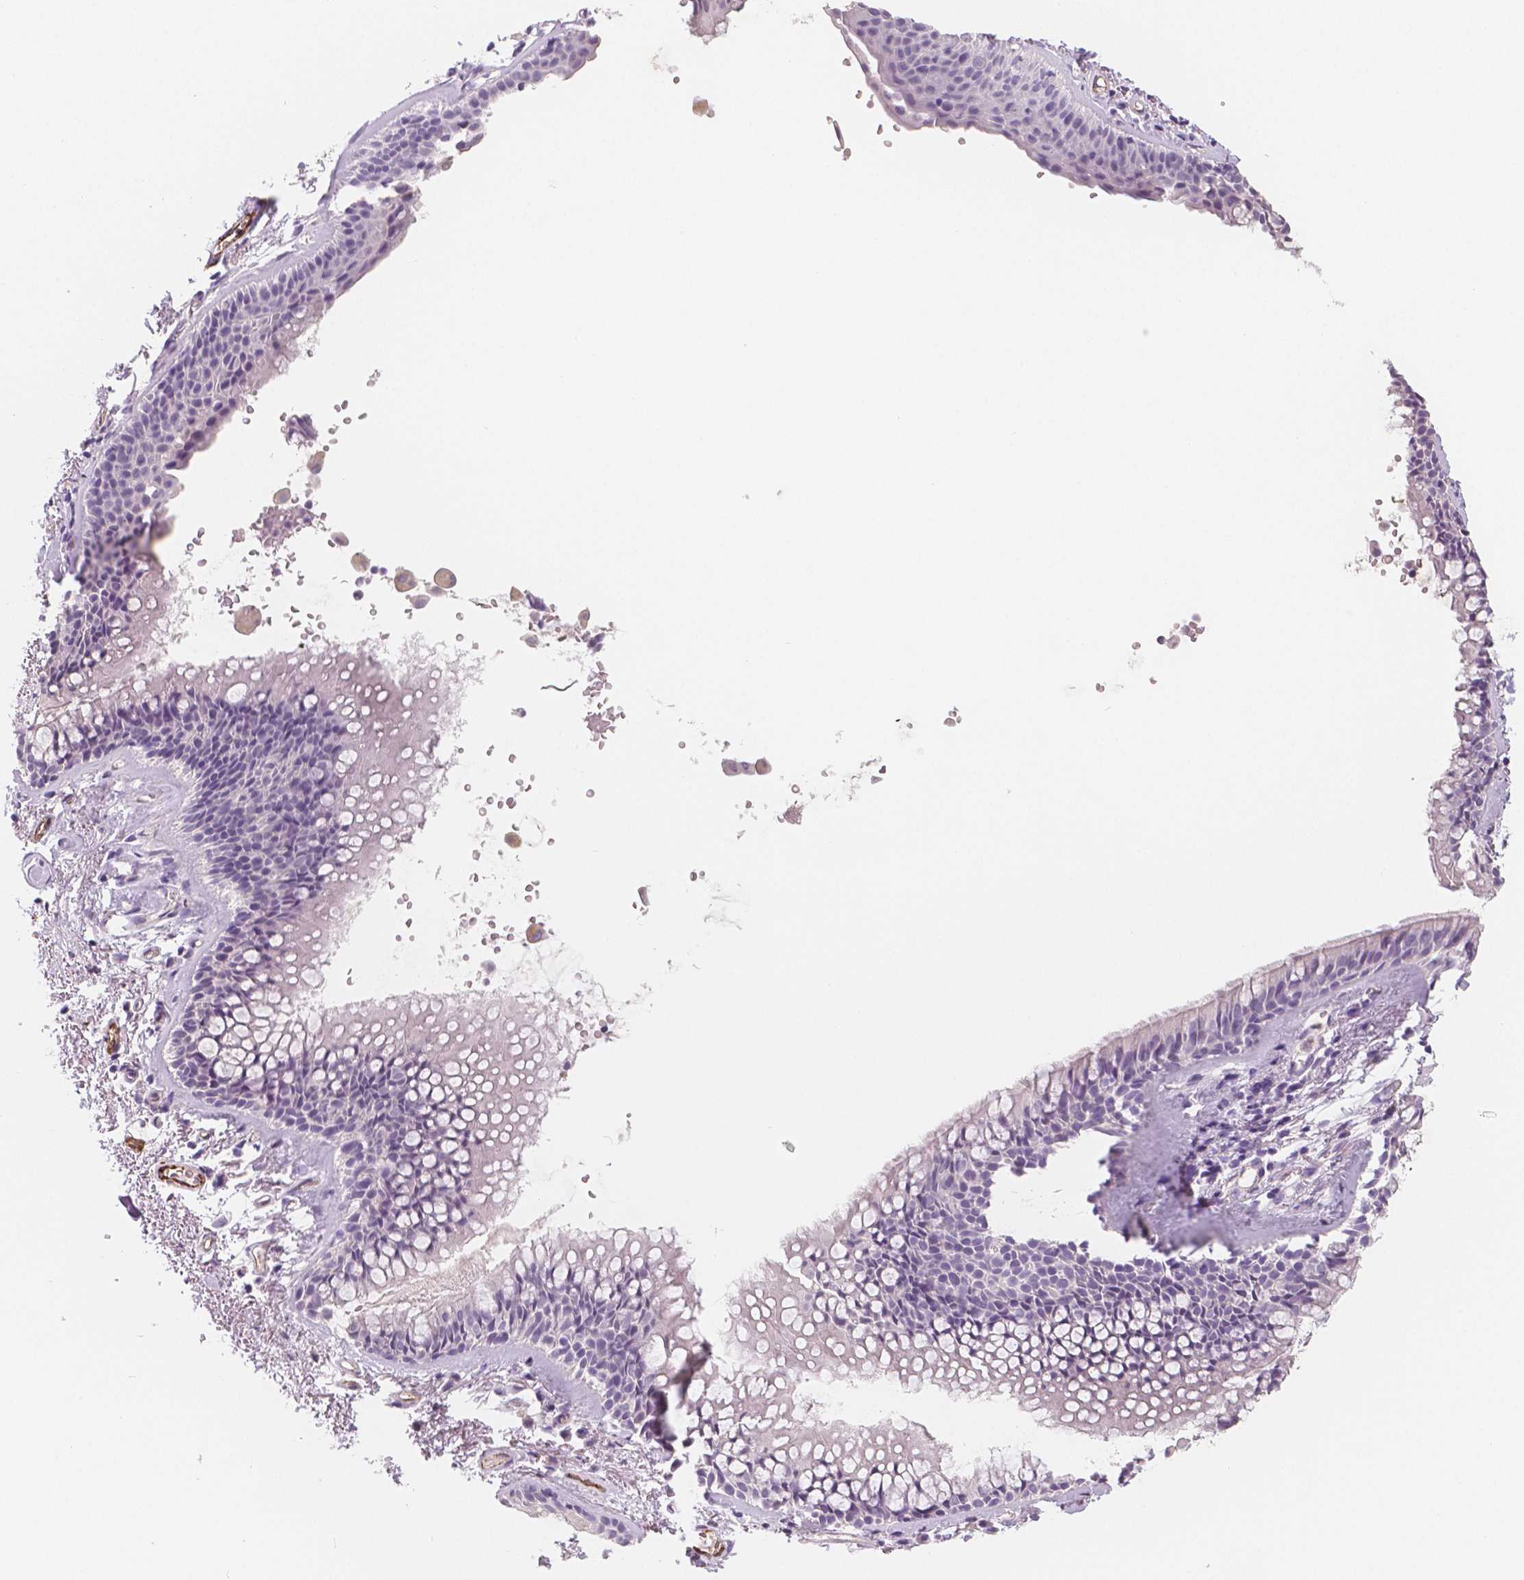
{"staining": {"intensity": "negative", "quantity": "none", "location": "none"}, "tissue": "soft tissue", "cell_type": "Fibroblasts", "image_type": "normal", "snomed": [{"axis": "morphology", "description": "Normal tissue, NOS"}, {"axis": "topography", "description": "Cartilage tissue"}, {"axis": "topography", "description": "Bronchus"}], "caption": "The IHC micrograph has no significant staining in fibroblasts of soft tissue. The staining is performed using DAB (3,3'-diaminobenzidine) brown chromogen with nuclei counter-stained in using hematoxylin.", "gene": "TSPAN7", "patient": {"sex": "female", "age": 79}}